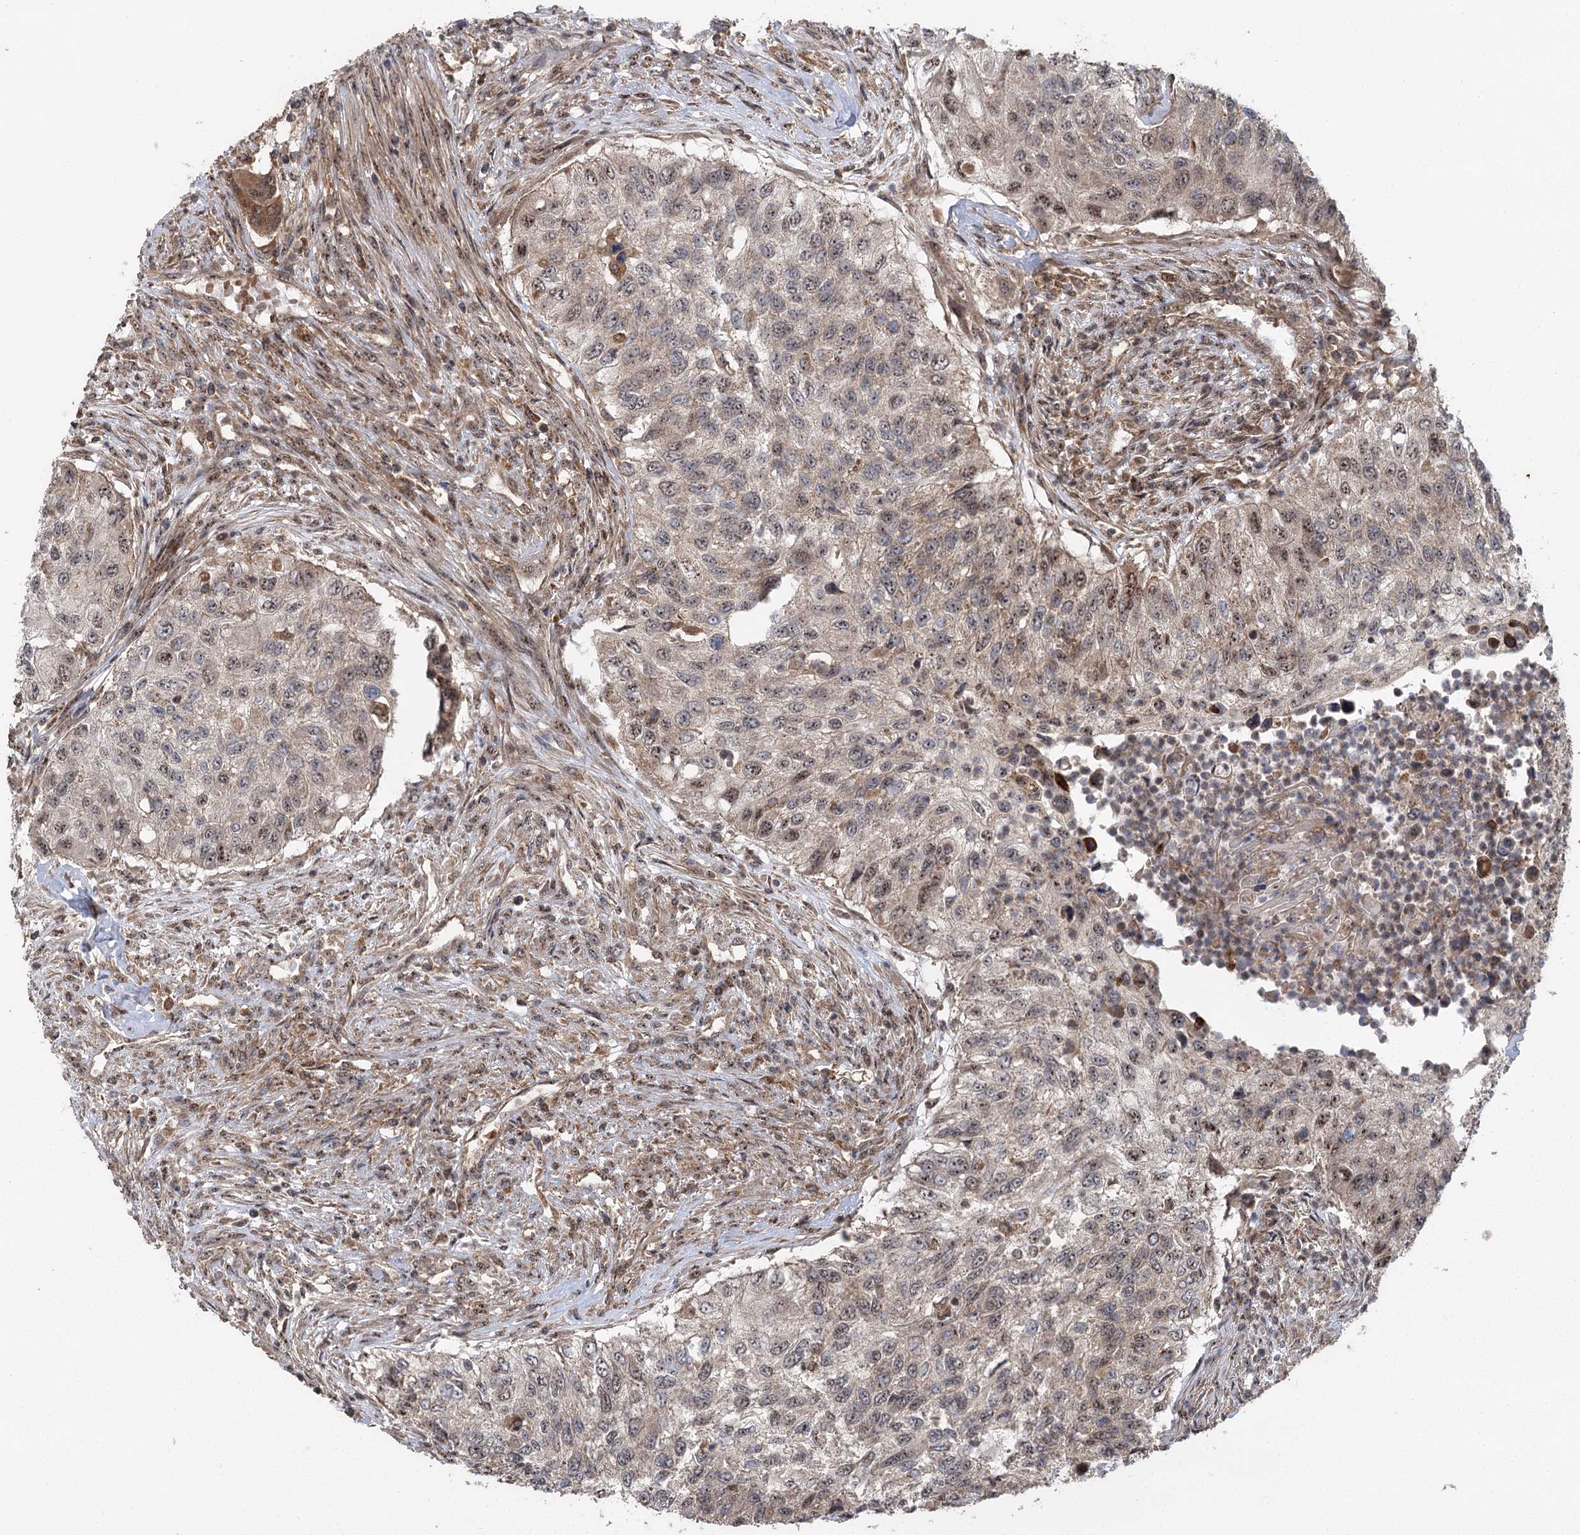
{"staining": {"intensity": "moderate", "quantity": "<25%", "location": "nuclear"}, "tissue": "urothelial cancer", "cell_type": "Tumor cells", "image_type": "cancer", "snomed": [{"axis": "morphology", "description": "Urothelial carcinoma, High grade"}, {"axis": "topography", "description": "Urinary bladder"}], "caption": "A brown stain shows moderate nuclear positivity of a protein in urothelial cancer tumor cells.", "gene": "C12orf4", "patient": {"sex": "female", "age": 60}}